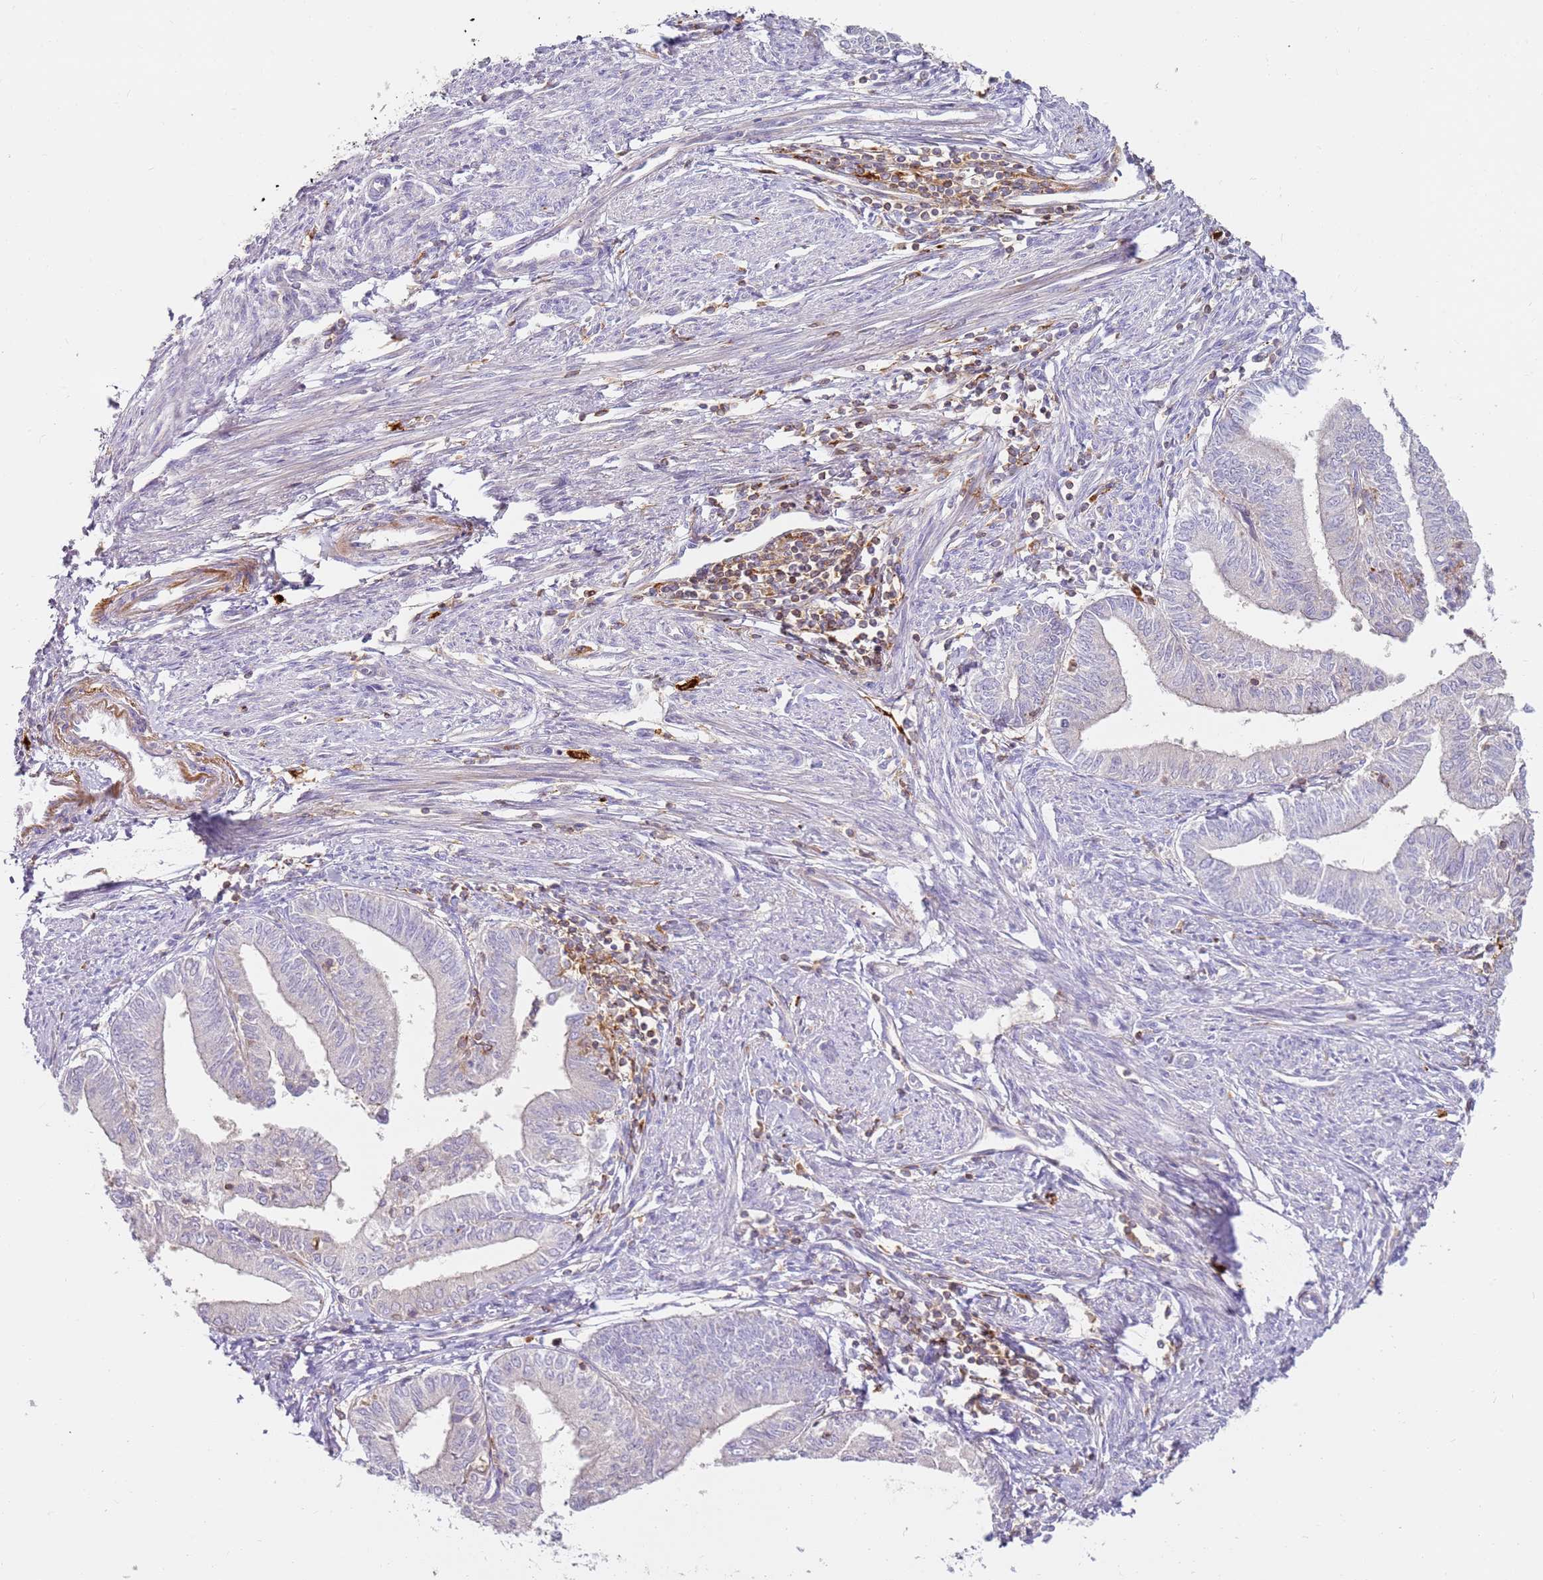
{"staining": {"intensity": "negative", "quantity": "none", "location": "none"}, "tissue": "endometrial cancer", "cell_type": "Tumor cells", "image_type": "cancer", "snomed": [{"axis": "morphology", "description": "Adenocarcinoma, NOS"}, {"axis": "topography", "description": "Endometrium"}], "caption": "The micrograph exhibits no significant positivity in tumor cells of adenocarcinoma (endometrial).", "gene": "FPR1", "patient": {"sex": "female", "age": 66}}